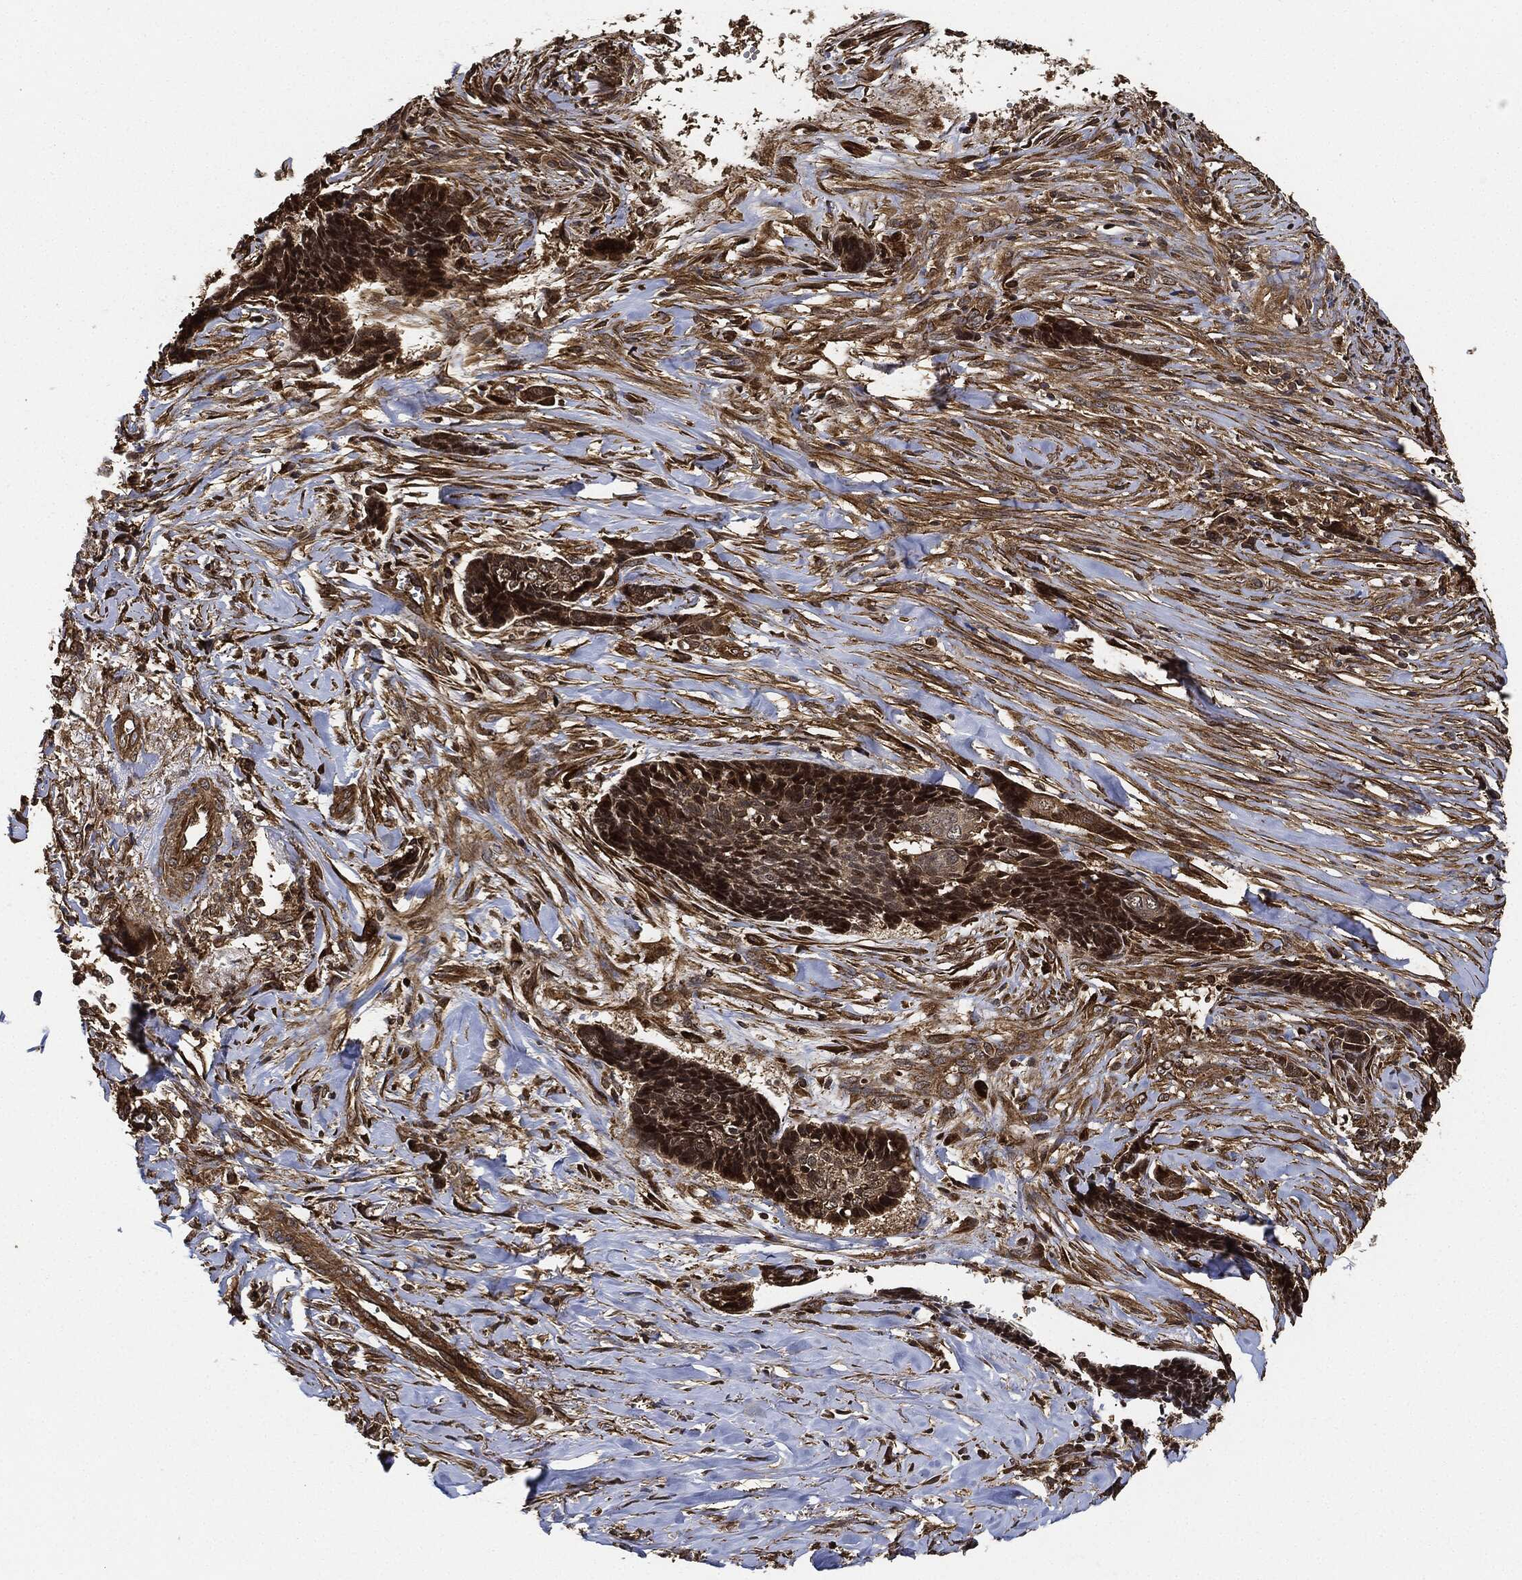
{"staining": {"intensity": "moderate", "quantity": ">75%", "location": "cytoplasmic/membranous"}, "tissue": "skin cancer", "cell_type": "Tumor cells", "image_type": "cancer", "snomed": [{"axis": "morphology", "description": "Basal cell carcinoma"}, {"axis": "topography", "description": "Skin"}], "caption": "Immunohistochemical staining of basal cell carcinoma (skin) shows medium levels of moderate cytoplasmic/membranous staining in about >75% of tumor cells.", "gene": "CEP290", "patient": {"sex": "male", "age": 86}}